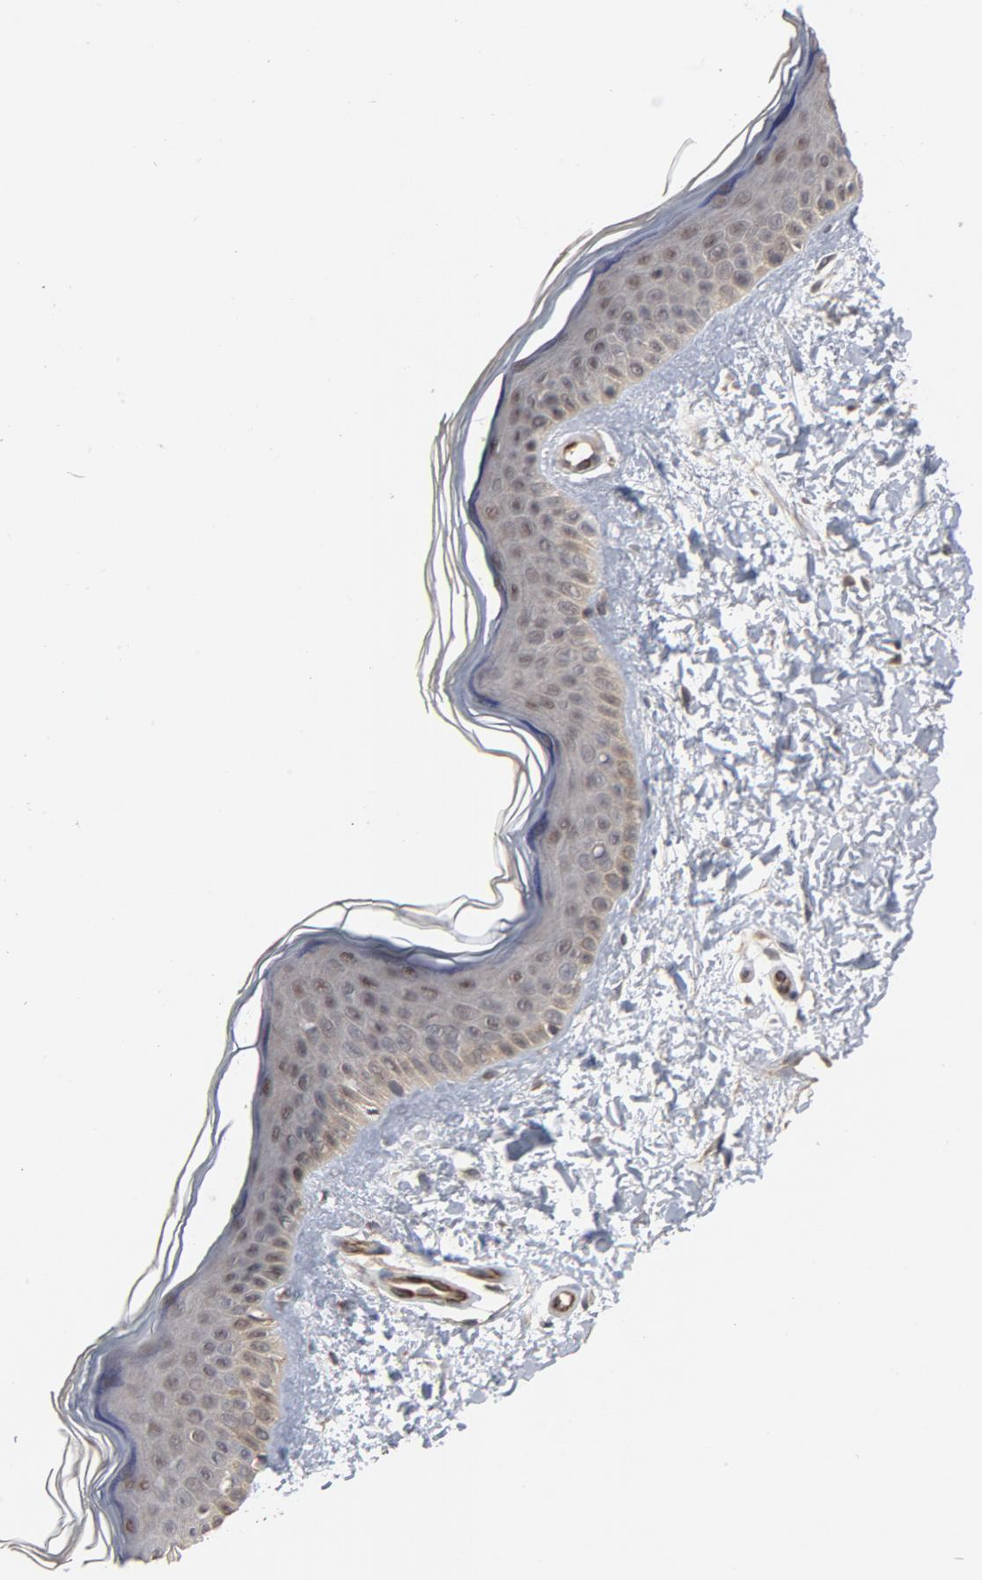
{"staining": {"intensity": "weak", "quantity": ">75%", "location": "cytoplasmic/membranous"}, "tissue": "skin", "cell_type": "Fibroblasts", "image_type": "normal", "snomed": [{"axis": "morphology", "description": "Normal tissue, NOS"}, {"axis": "topography", "description": "Skin"}], "caption": "Protein staining demonstrates weak cytoplasmic/membranous staining in about >75% of fibroblasts in unremarkable skin. (DAB IHC with brightfield microscopy, high magnification).", "gene": "RTL5", "patient": {"sex": "female", "age": 19}}